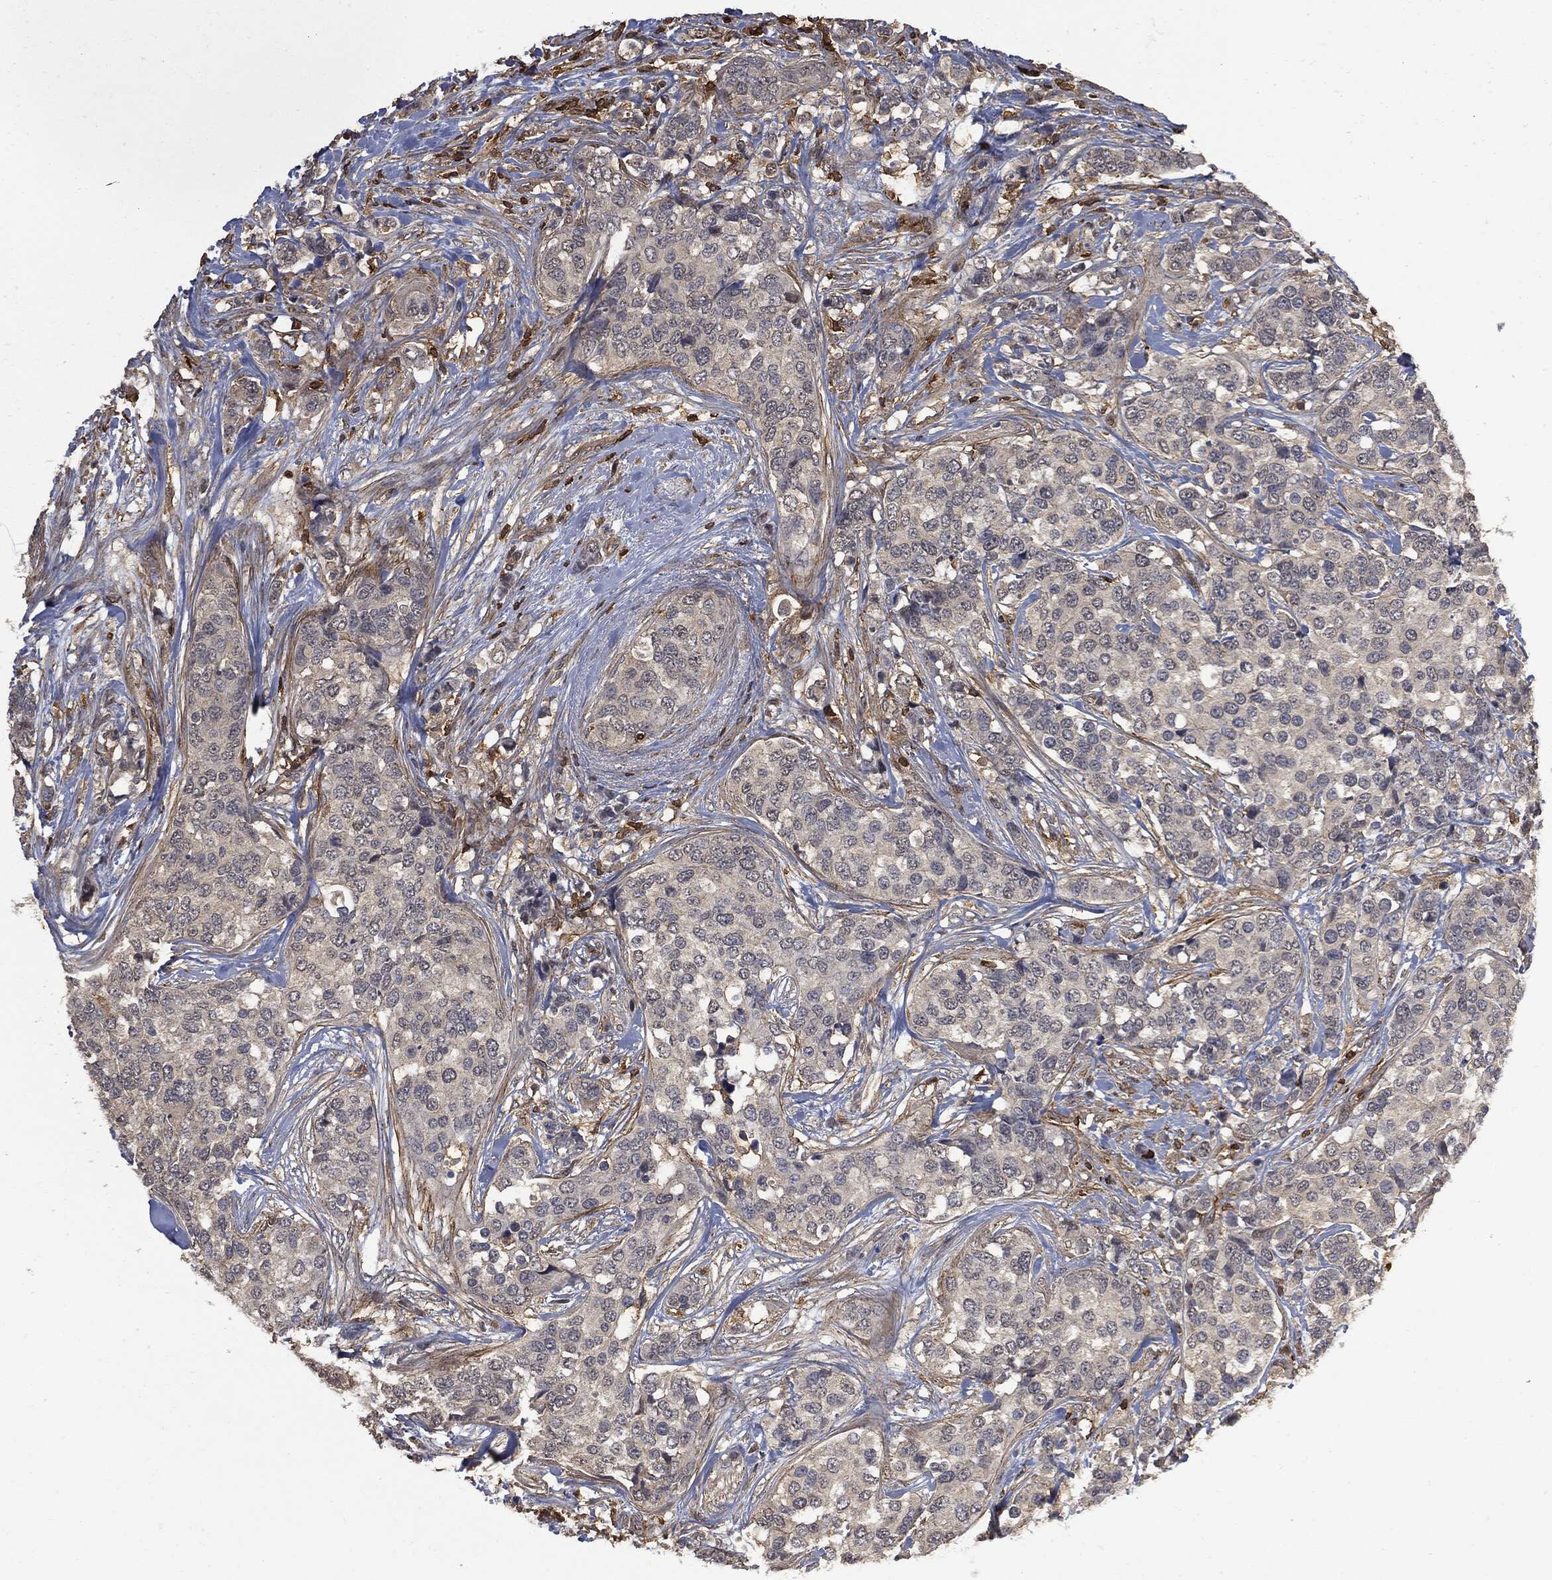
{"staining": {"intensity": "negative", "quantity": "none", "location": "none"}, "tissue": "breast cancer", "cell_type": "Tumor cells", "image_type": "cancer", "snomed": [{"axis": "morphology", "description": "Lobular carcinoma"}, {"axis": "topography", "description": "Breast"}], "caption": "Immunohistochemistry (IHC) micrograph of neoplastic tissue: human breast cancer stained with DAB demonstrates no significant protein staining in tumor cells.", "gene": "PSMB10", "patient": {"sex": "female", "age": 59}}